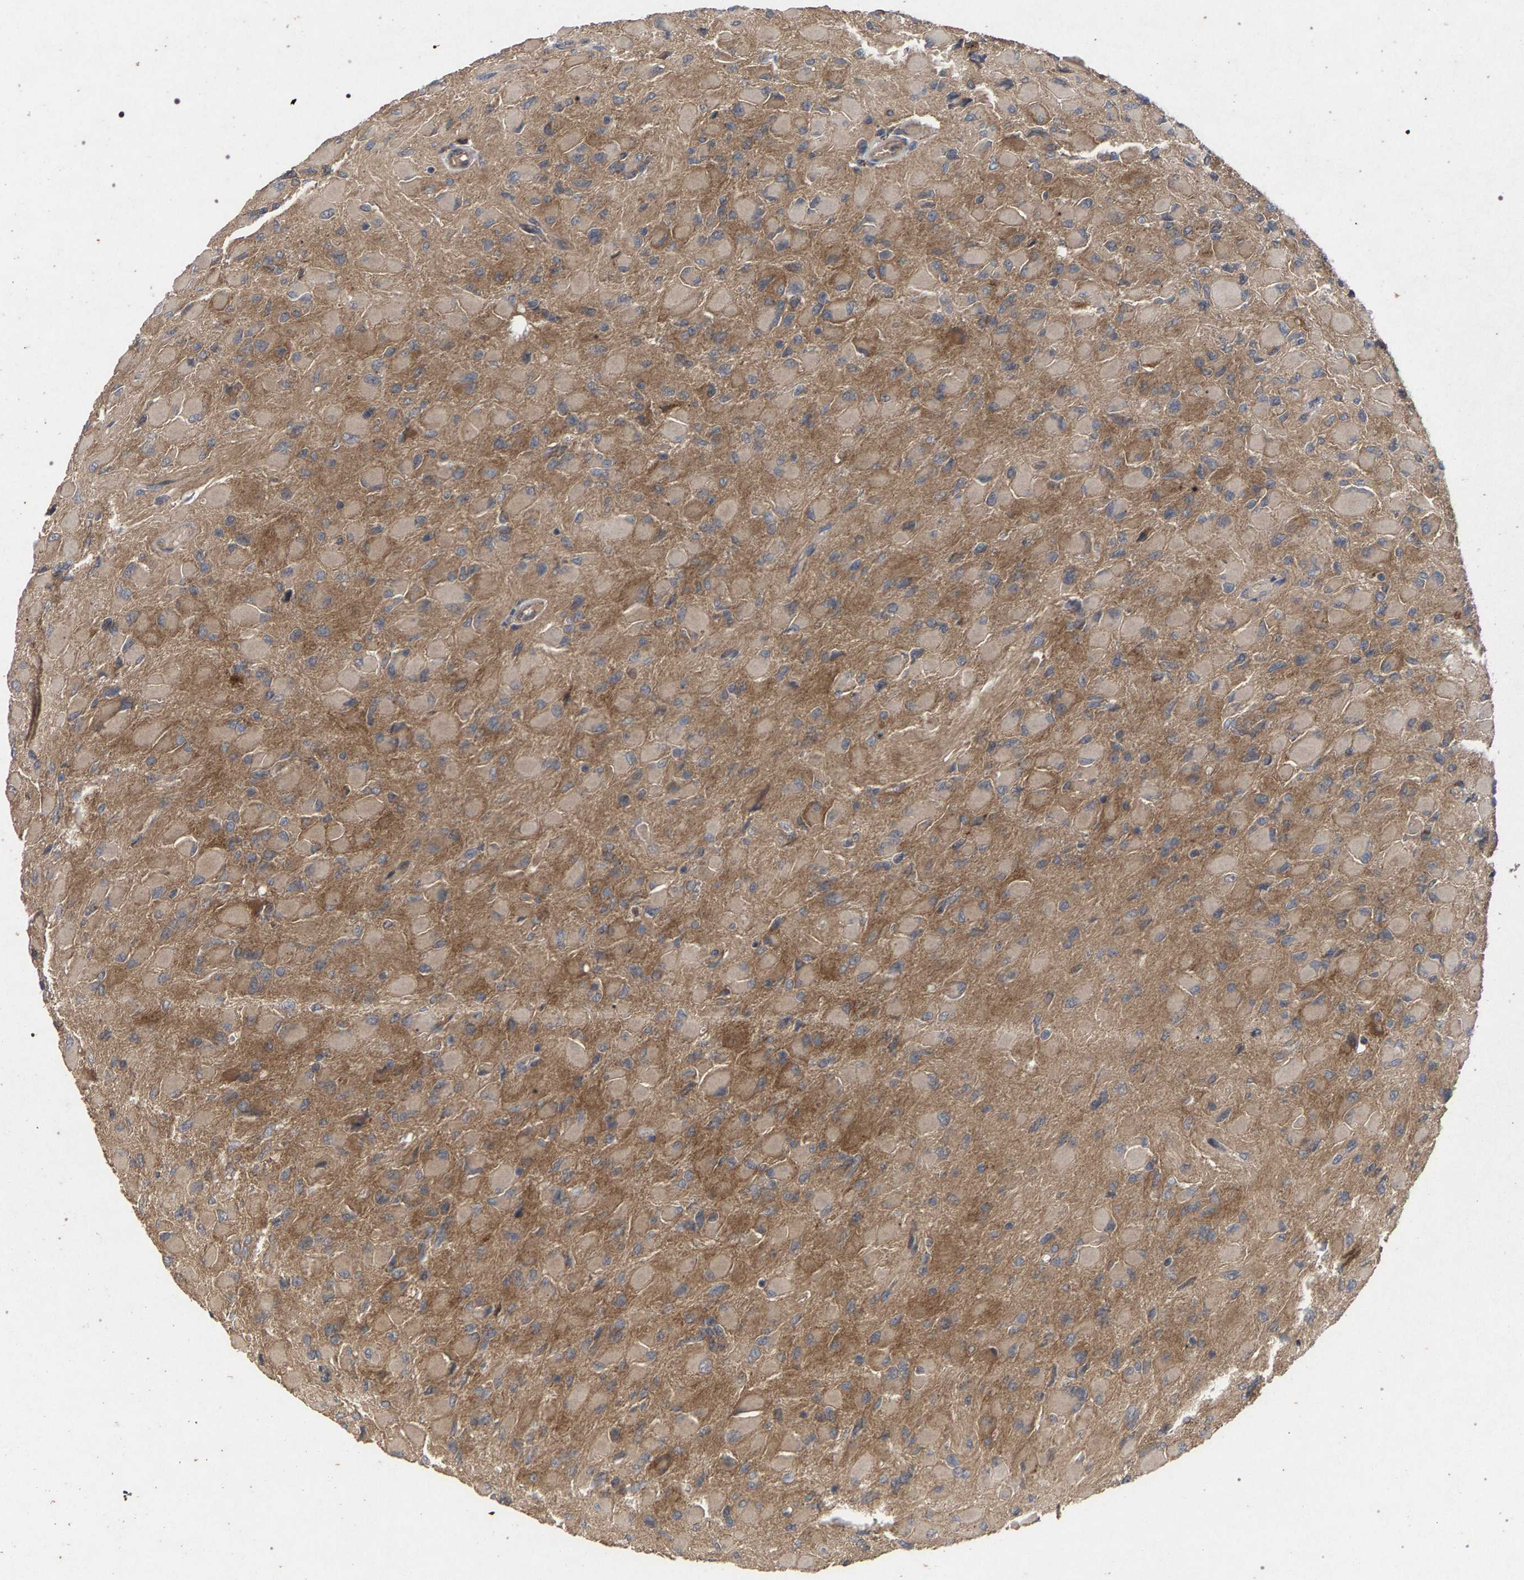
{"staining": {"intensity": "moderate", "quantity": ">75%", "location": "cytoplasmic/membranous"}, "tissue": "glioma", "cell_type": "Tumor cells", "image_type": "cancer", "snomed": [{"axis": "morphology", "description": "Glioma, malignant, High grade"}, {"axis": "topography", "description": "Cerebral cortex"}], "caption": "This image exhibits IHC staining of malignant high-grade glioma, with medium moderate cytoplasmic/membranous expression in about >75% of tumor cells.", "gene": "SLC4A4", "patient": {"sex": "female", "age": 36}}